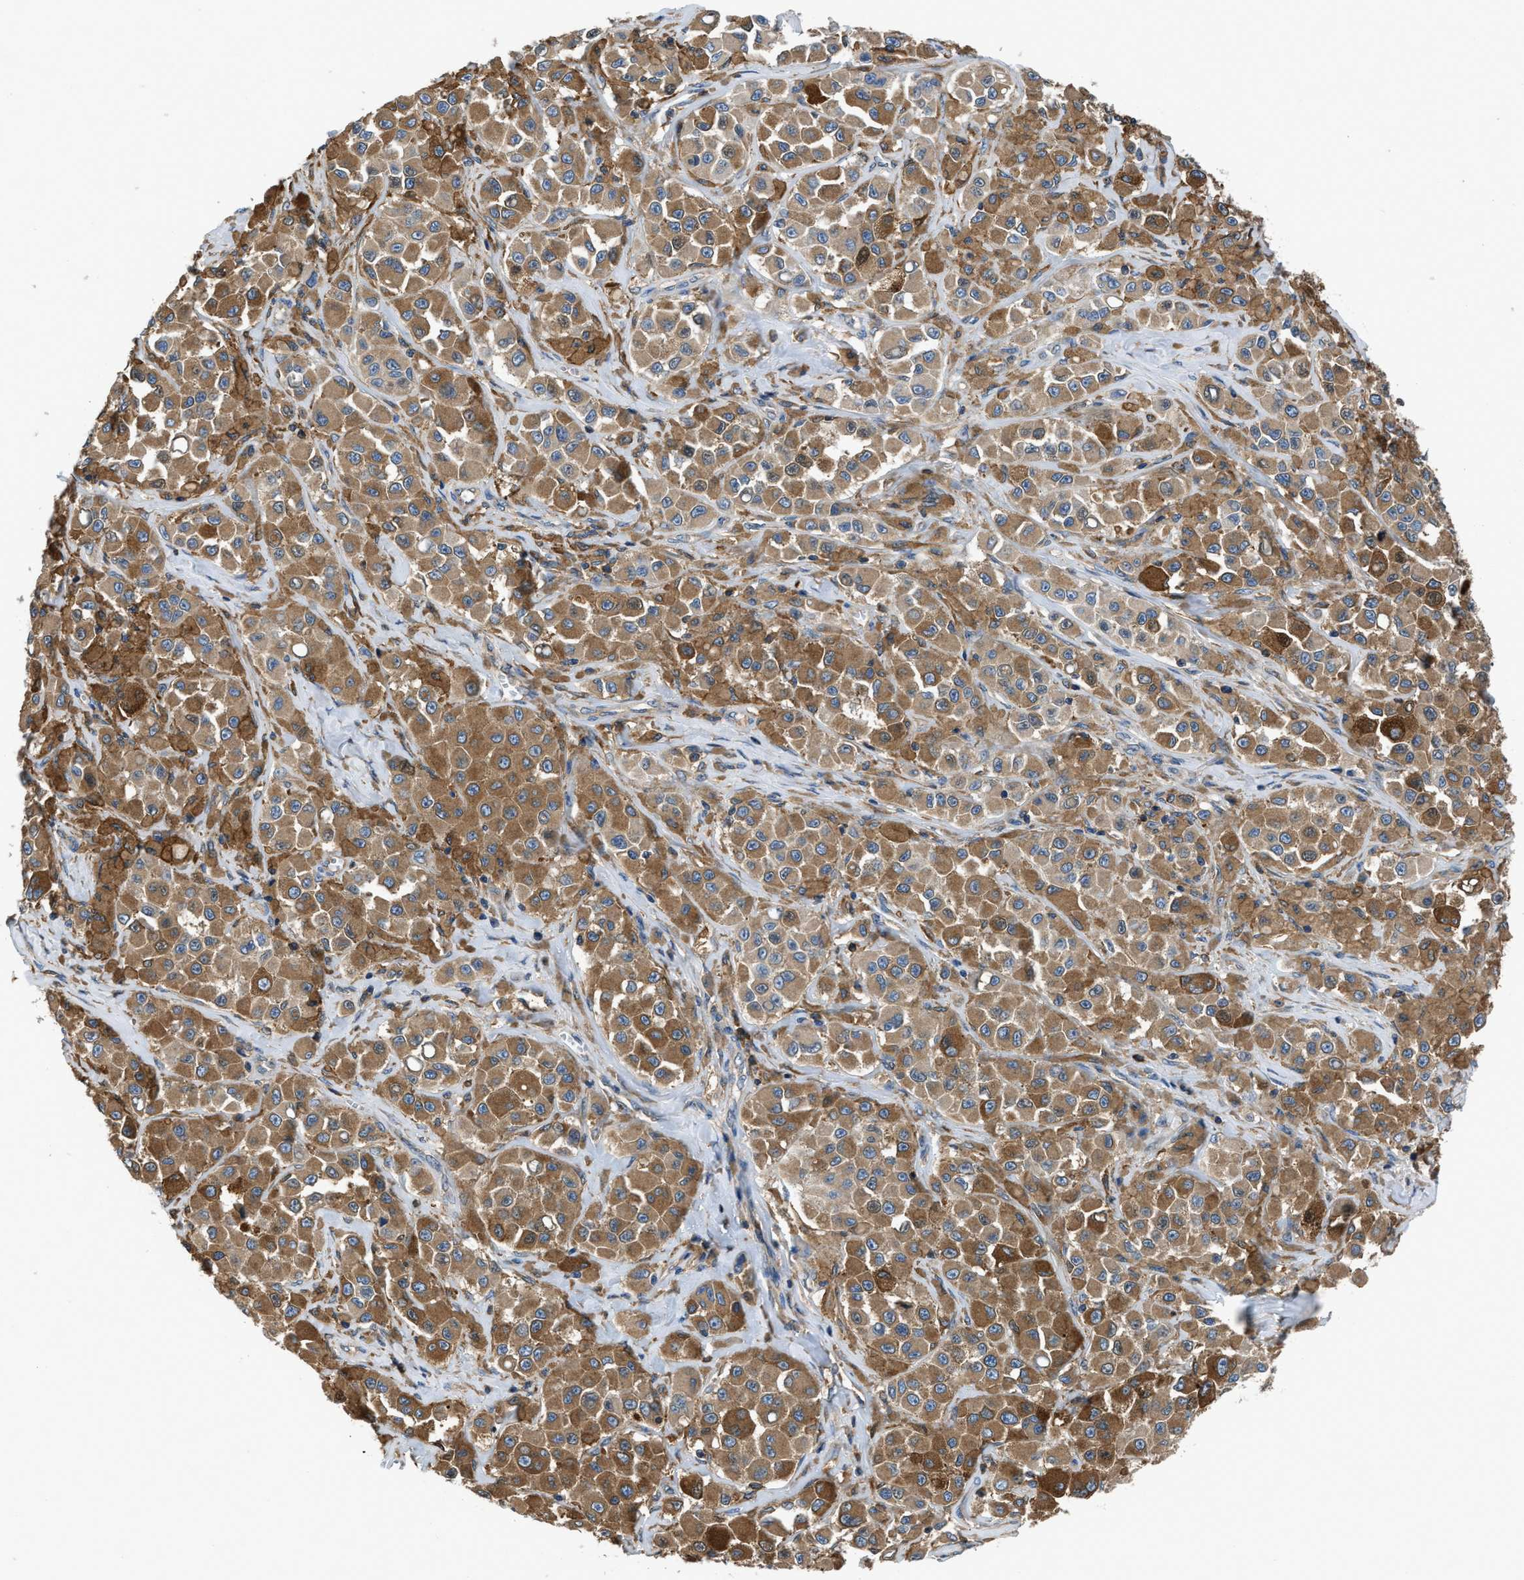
{"staining": {"intensity": "moderate", "quantity": ">75%", "location": "cytoplasmic/membranous"}, "tissue": "melanoma", "cell_type": "Tumor cells", "image_type": "cancer", "snomed": [{"axis": "morphology", "description": "Malignant melanoma, NOS"}, {"axis": "topography", "description": "Skin"}], "caption": "Protein expression analysis of human malignant melanoma reveals moderate cytoplasmic/membranous staining in approximately >75% of tumor cells.", "gene": "PKM", "patient": {"sex": "male", "age": 84}}